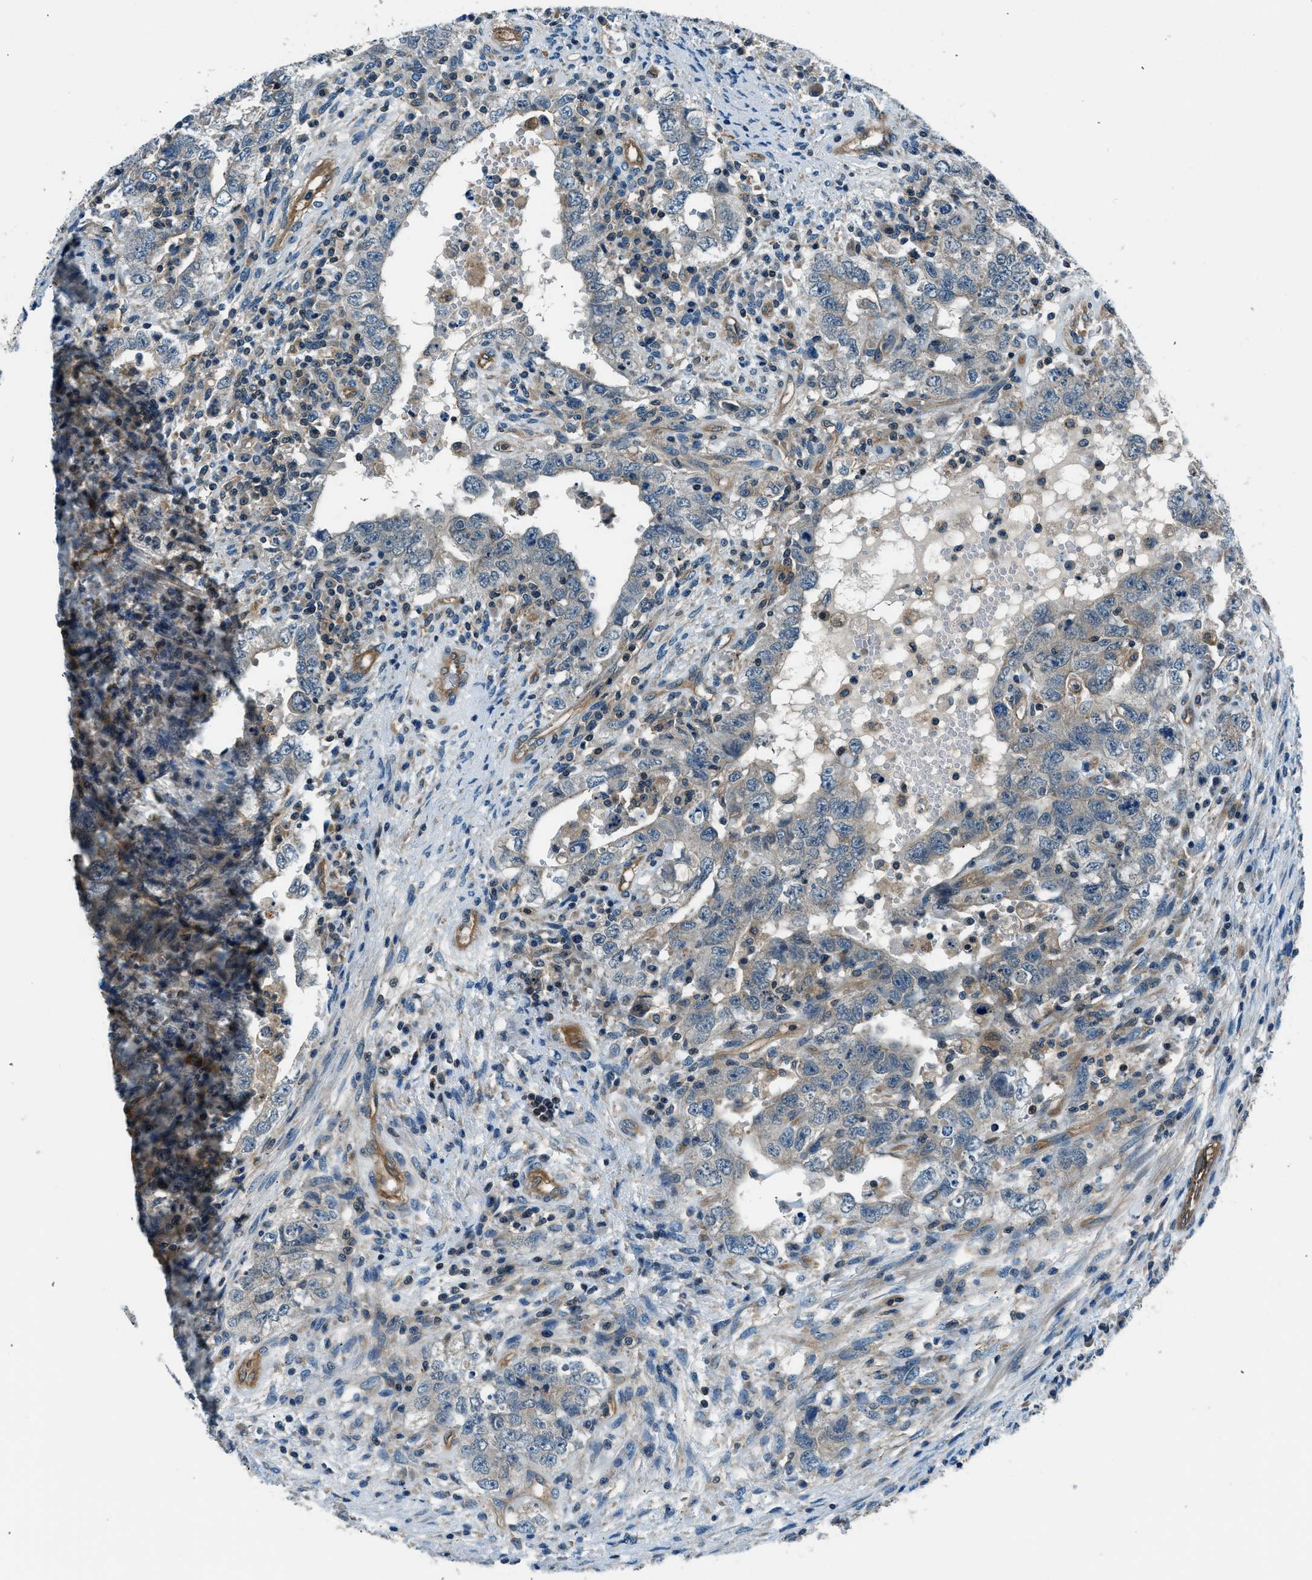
{"staining": {"intensity": "negative", "quantity": "none", "location": "none"}, "tissue": "testis cancer", "cell_type": "Tumor cells", "image_type": "cancer", "snomed": [{"axis": "morphology", "description": "Carcinoma, Embryonal, NOS"}, {"axis": "topography", "description": "Testis"}], "caption": "Immunohistochemistry (IHC) image of neoplastic tissue: testis embryonal carcinoma stained with DAB exhibits no significant protein positivity in tumor cells.", "gene": "SLC19A2", "patient": {"sex": "male", "age": 26}}